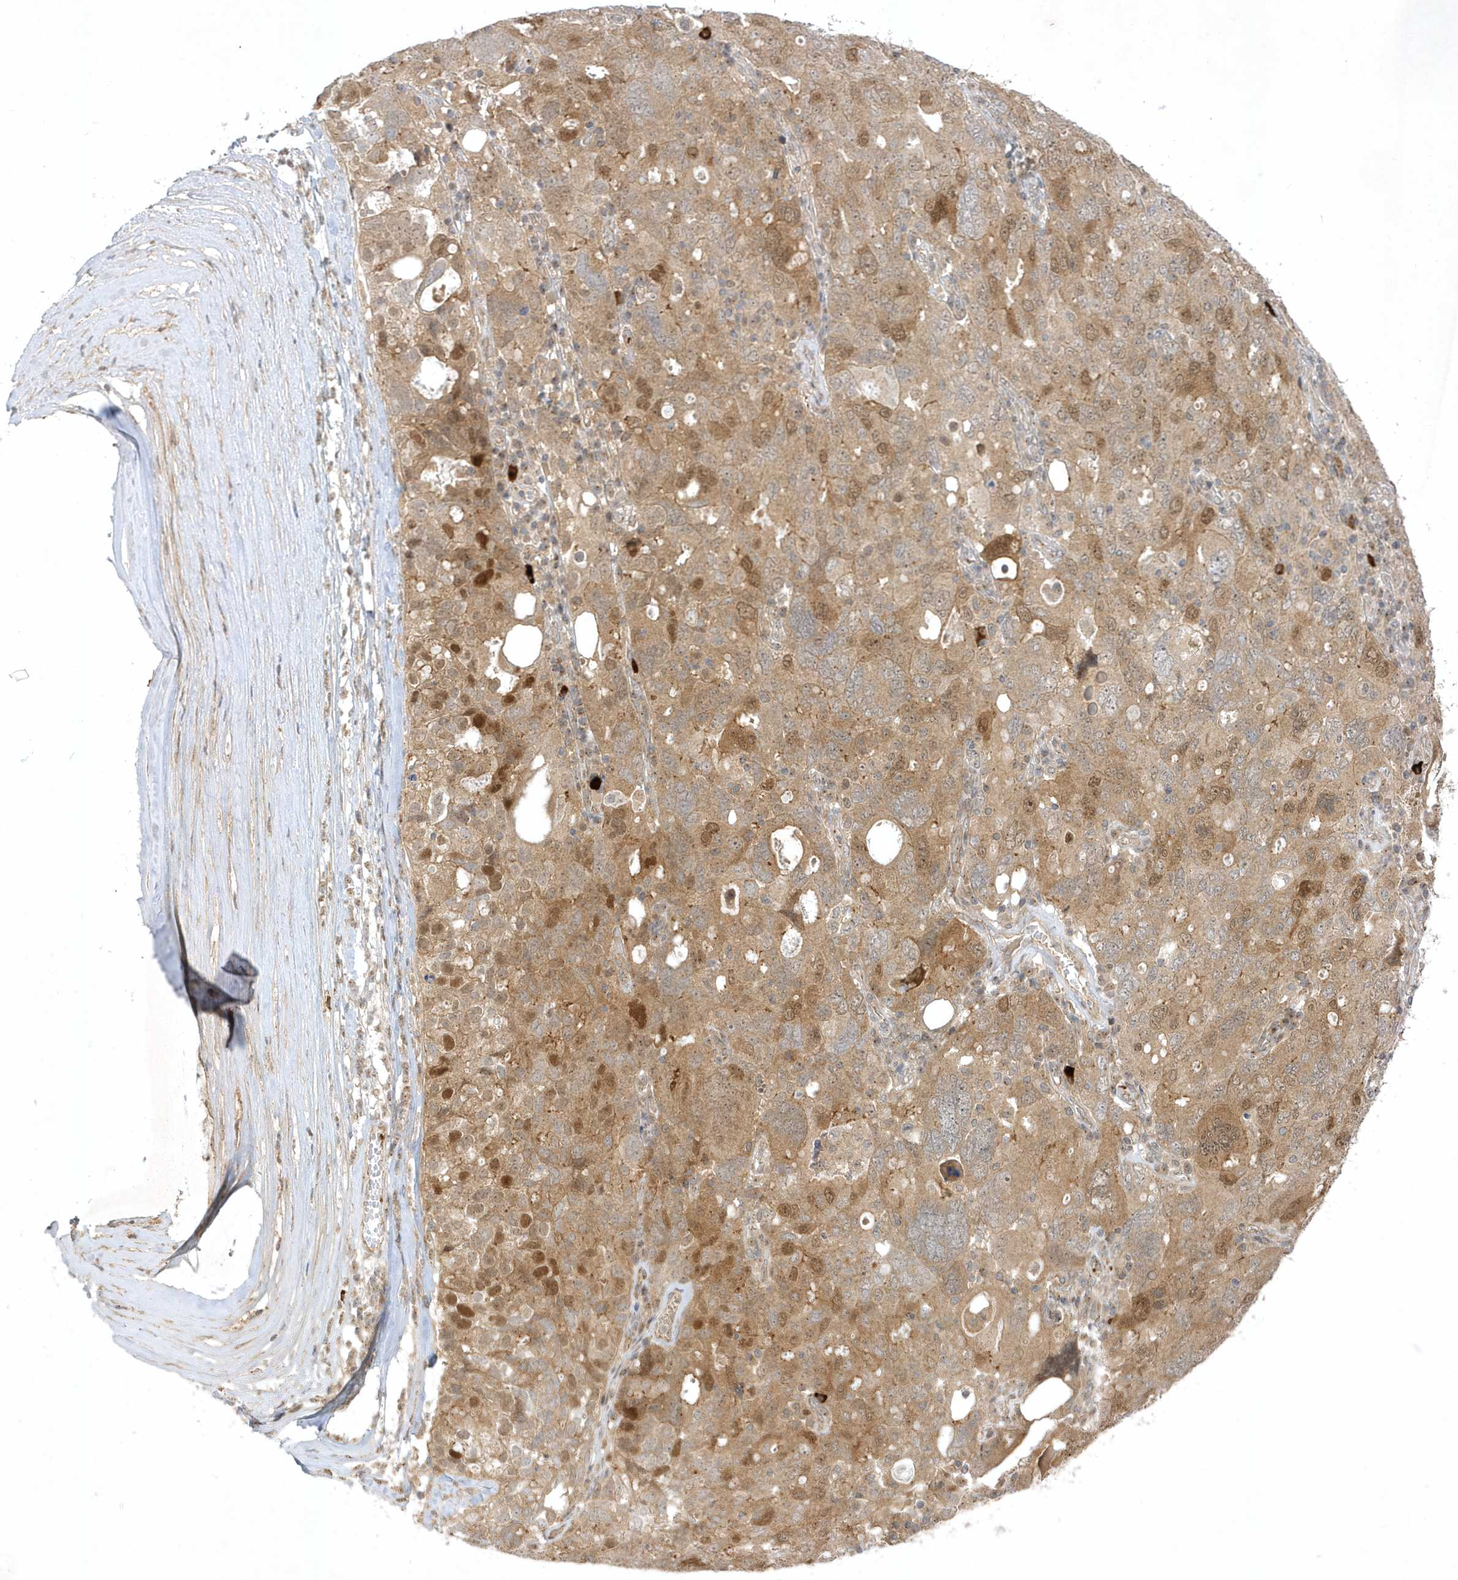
{"staining": {"intensity": "moderate", "quantity": ">75%", "location": "cytoplasmic/membranous,nuclear"}, "tissue": "ovarian cancer", "cell_type": "Tumor cells", "image_type": "cancer", "snomed": [{"axis": "morphology", "description": "Carcinoma, endometroid"}, {"axis": "topography", "description": "Ovary"}], "caption": "Brown immunohistochemical staining in human ovarian endometroid carcinoma exhibits moderate cytoplasmic/membranous and nuclear expression in about >75% of tumor cells.", "gene": "NAF1", "patient": {"sex": "female", "age": 62}}